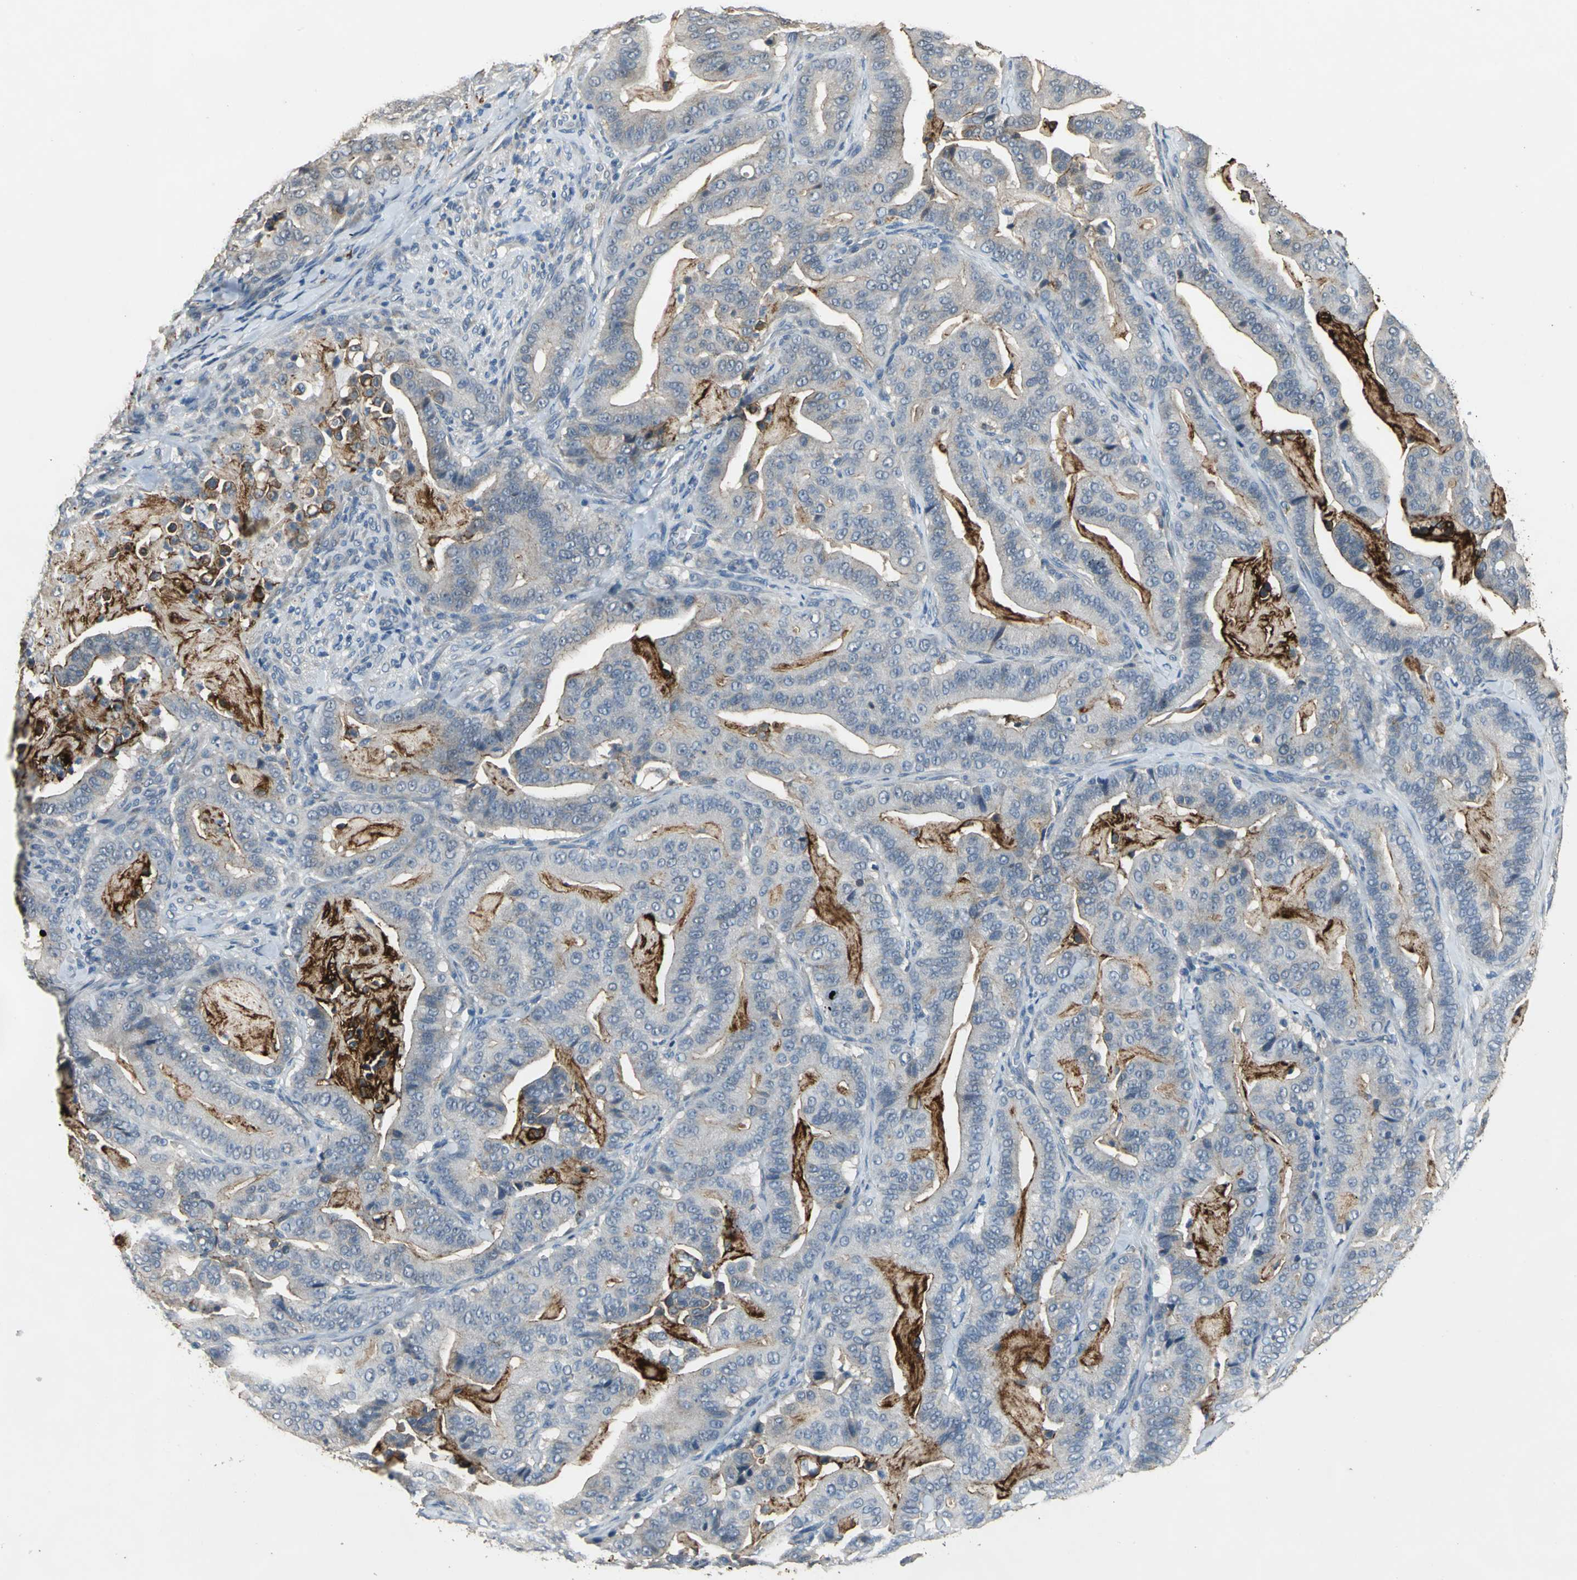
{"staining": {"intensity": "moderate", "quantity": ">75%", "location": "cytoplasmic/membranous"}, "tissue": "pancreatic cancer", "cell_type": "Tumor cells", "image_type": "cancer", "snomed": [{"axis": "morphology", "description": "Adenocarcinoma, NOS"}, {"axis": "topography", "description": "Pancreas"}], "caption": "This histopathology image exhibits IHC staining of pancreatic cancer, with medium moderate cytoplasmic/membranous expression in about >75% of tumor cells.", "gene": "OCLN", "patient": {"sex": "male", "age": 63}}